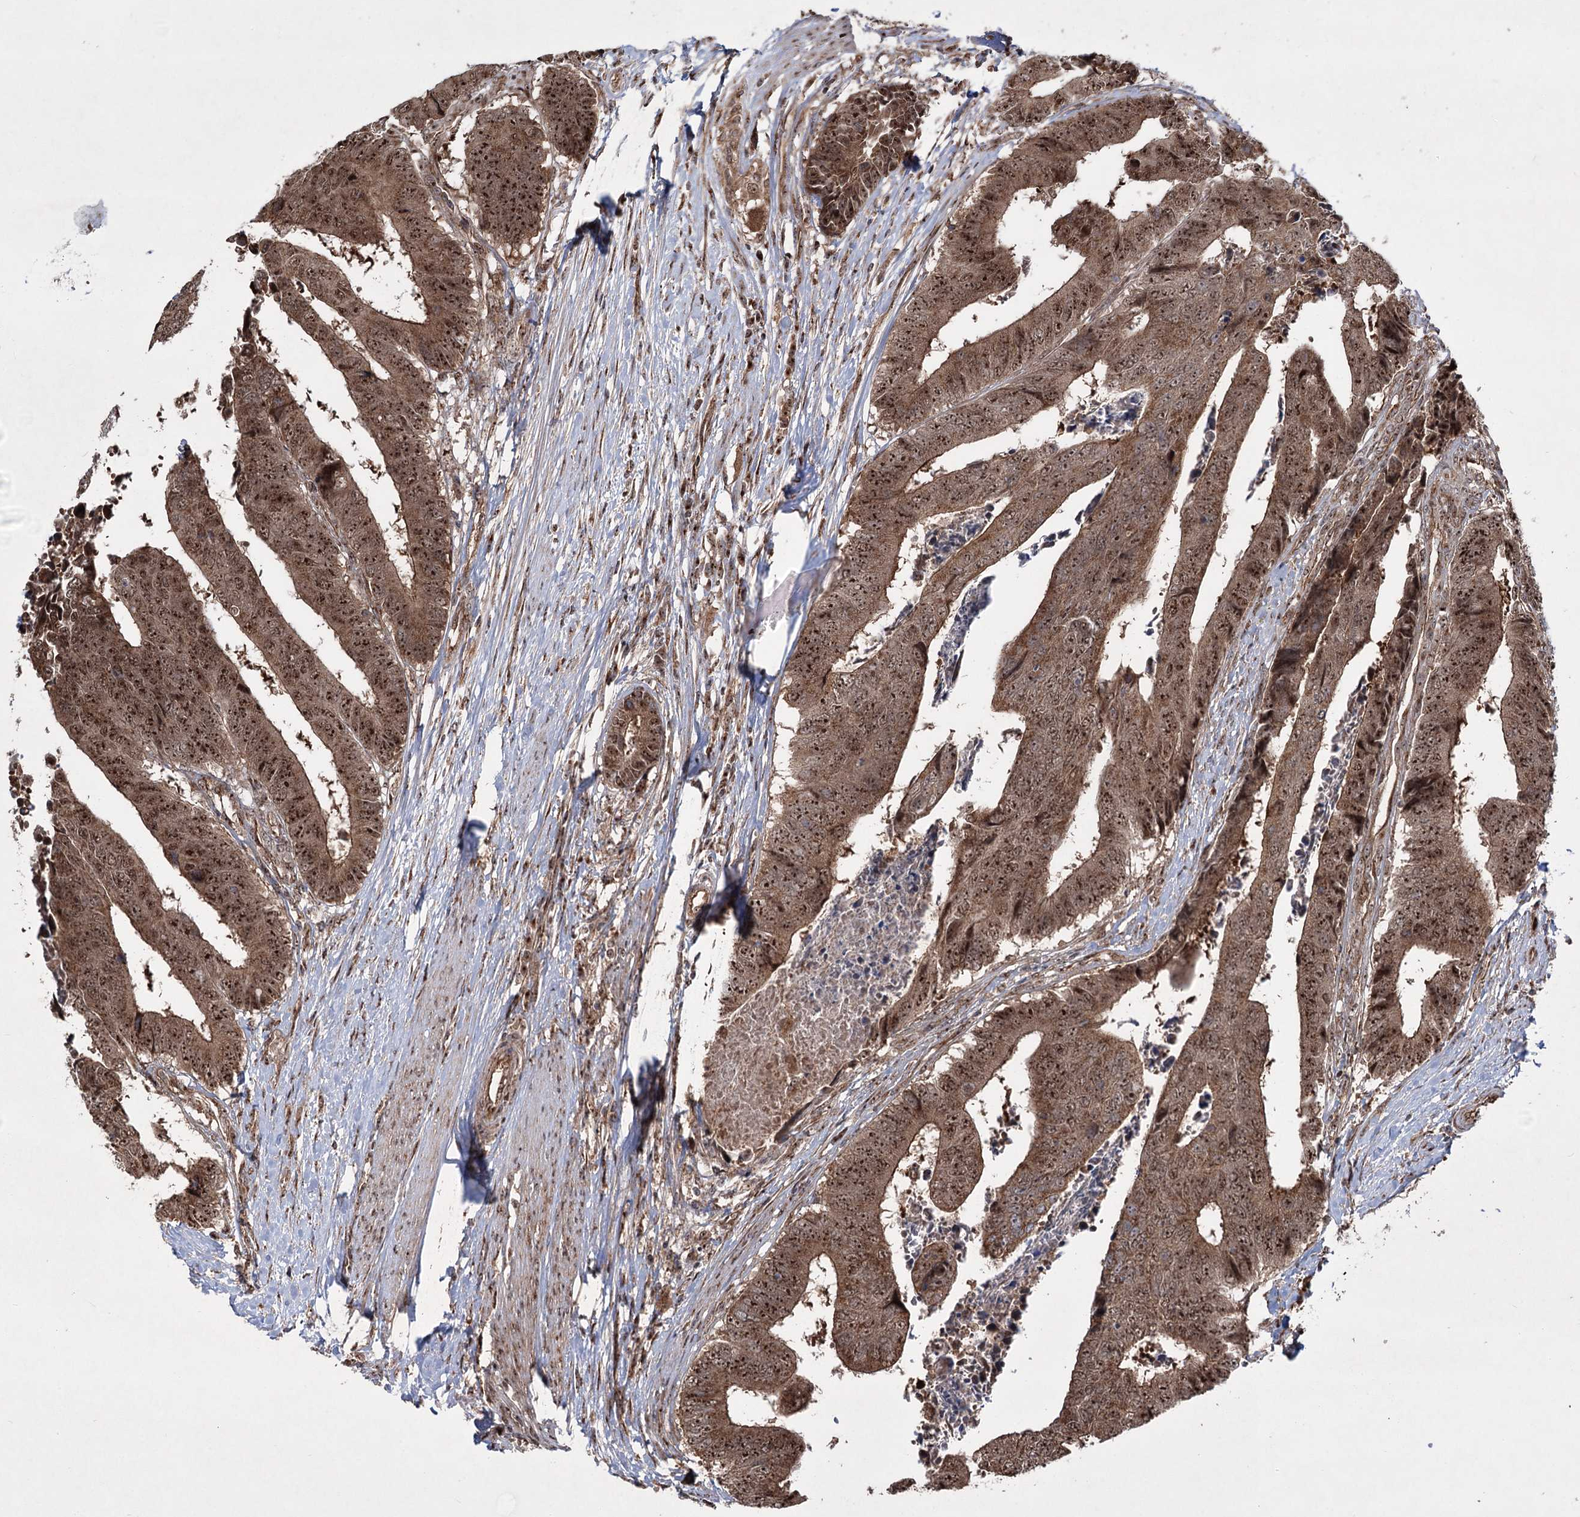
{"staining": {"intensity": "strong", "quantity": ">75%", "location": "cytoplasmic/membranous,nuclear"}, "tissue": "colorectal cancer", "cell_type": "Tumor cells", "image_type": "cancer", "snomed": [{"axis": "morphology", "description": "Adenocarcinoma, NOS"}, {"axis": "topography", "description": "Rectum"}], "caption": "Immunohistochemistry (IHC) photomicrograph of human colorectal adenocarcinoma stained for a protein (brown), which demonstrates high levels of strong cytoplasmic/membranous and nuclear positivity in approximately >75% of tumor cells.", "gene": "SERINC5", "patient": {"sex": "male", "age": 84}}